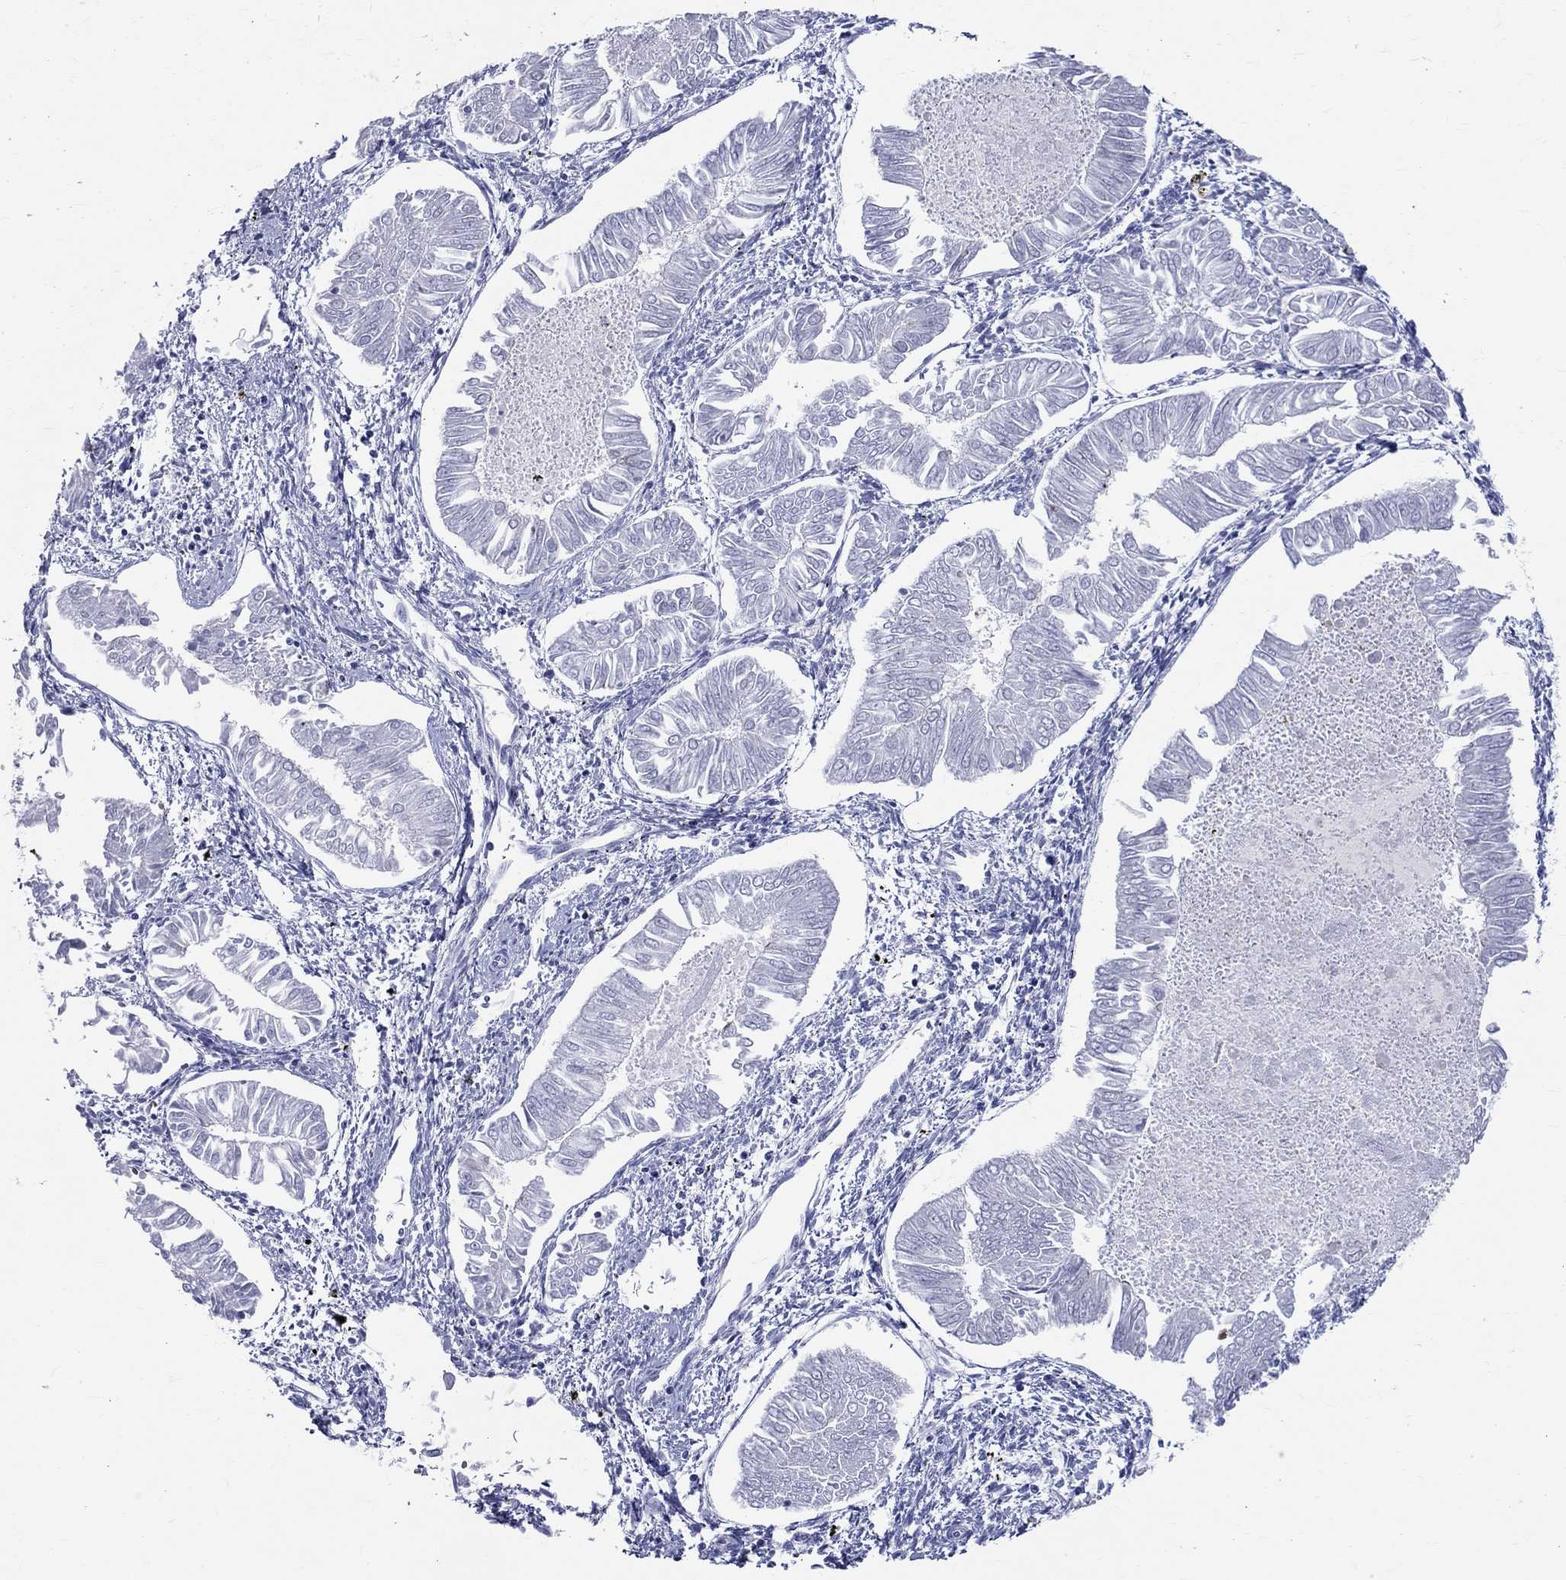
{"staining": {"intensity": "negative", "quantity": "none", "location": "none"}, "tissue": "endometrial cancer", "cell_type": "Tumor cells", "image_type": "cancer", "snomed": [{"axis": "morphology", "description": "Adenocarcinoma, NOS"}, {"axis": "topography", "description": "Endometrium"}], "caption": "An IHC histopathology image of endometrial adenocarcinoma is shown. There is no staining in tumor cells of endometrial adenocarcinoma.", "gene": "CEP43", "patient": {"sex": "female", "age": 53}}